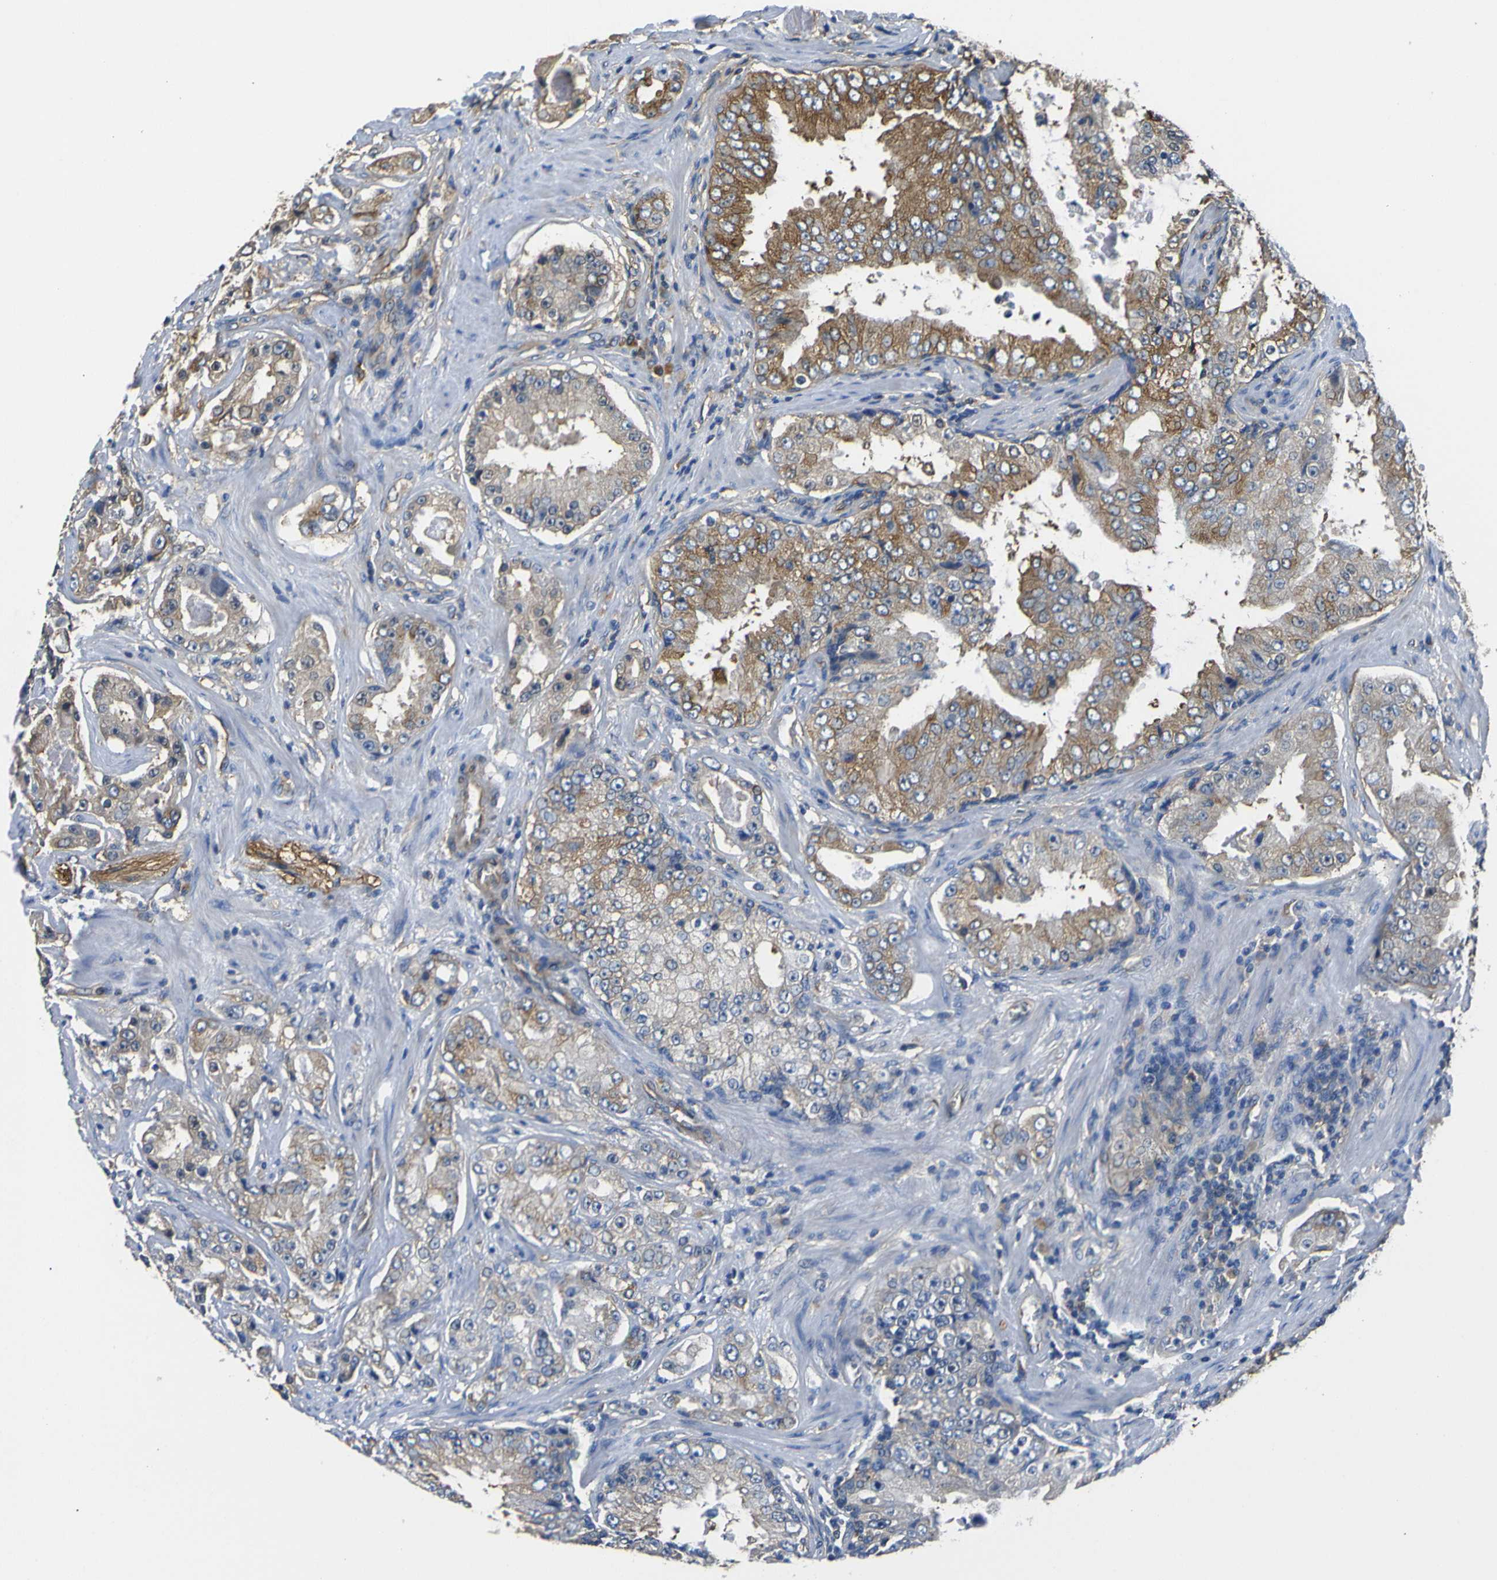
{"staining": {"intensity": "moderate", "quantity": "25%-75%", "location": "cytoplasmic/membranous"}, "tissue": "prostate cancer", "cell_type": "Tumor cells", "image_type": "cancer", "snomed": [{"axis": "morphology", "description": "Adenocarcinoma, High grade"}, {"axis": "topography", "description": "Prostate"}], "caption": "Prostate cancer stained for a protein (brown) displays moderate cytoplasmic/membranous positive staining in about 25%-75% of tumor cells.", "gene": "TUBB", "patient": {"sex": "male", "age": 73}}